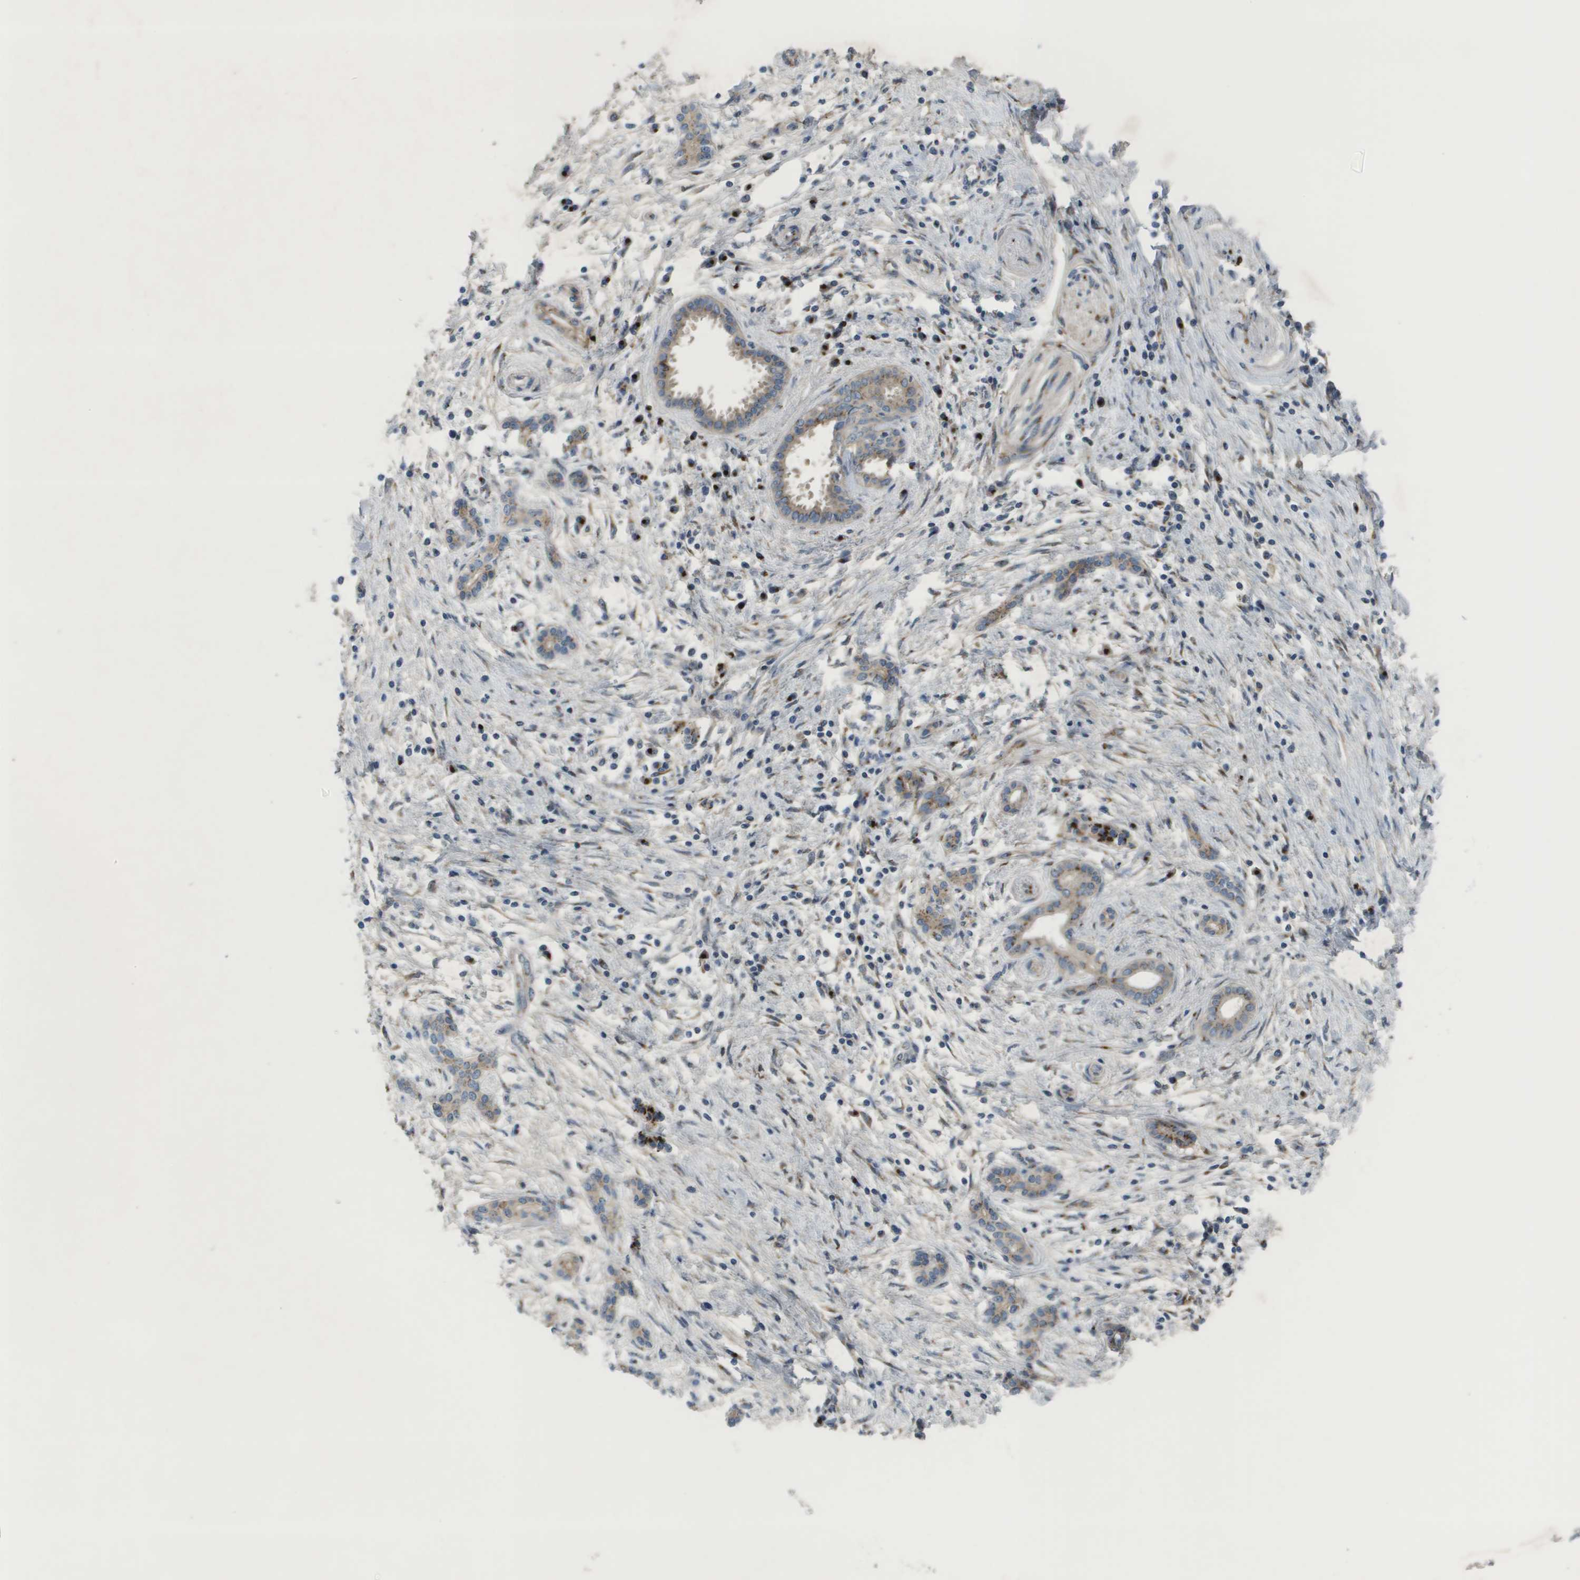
{"staining": {"intensity": "weak", "quantity": ">75%", "location": "cytoplasmic/membranous"}, "tissue": "pancreatic cancer", "cell_type": "Tumor cells", "image_type": "cancer", "snomed": [{"axis": "morphology", "description": "Adenocarcinoma, NOS"}, {"axis": "topography", "description": "Pancreas"}], "caption": "A photomicrograph of human adenocarcinoma (pancreatic) stained for a protein exhibits weak cytoplasmic/membranous brown staining in tumor cells.", "gene": "QSOX2", "patient": {"sex": "female", "age": 70}}